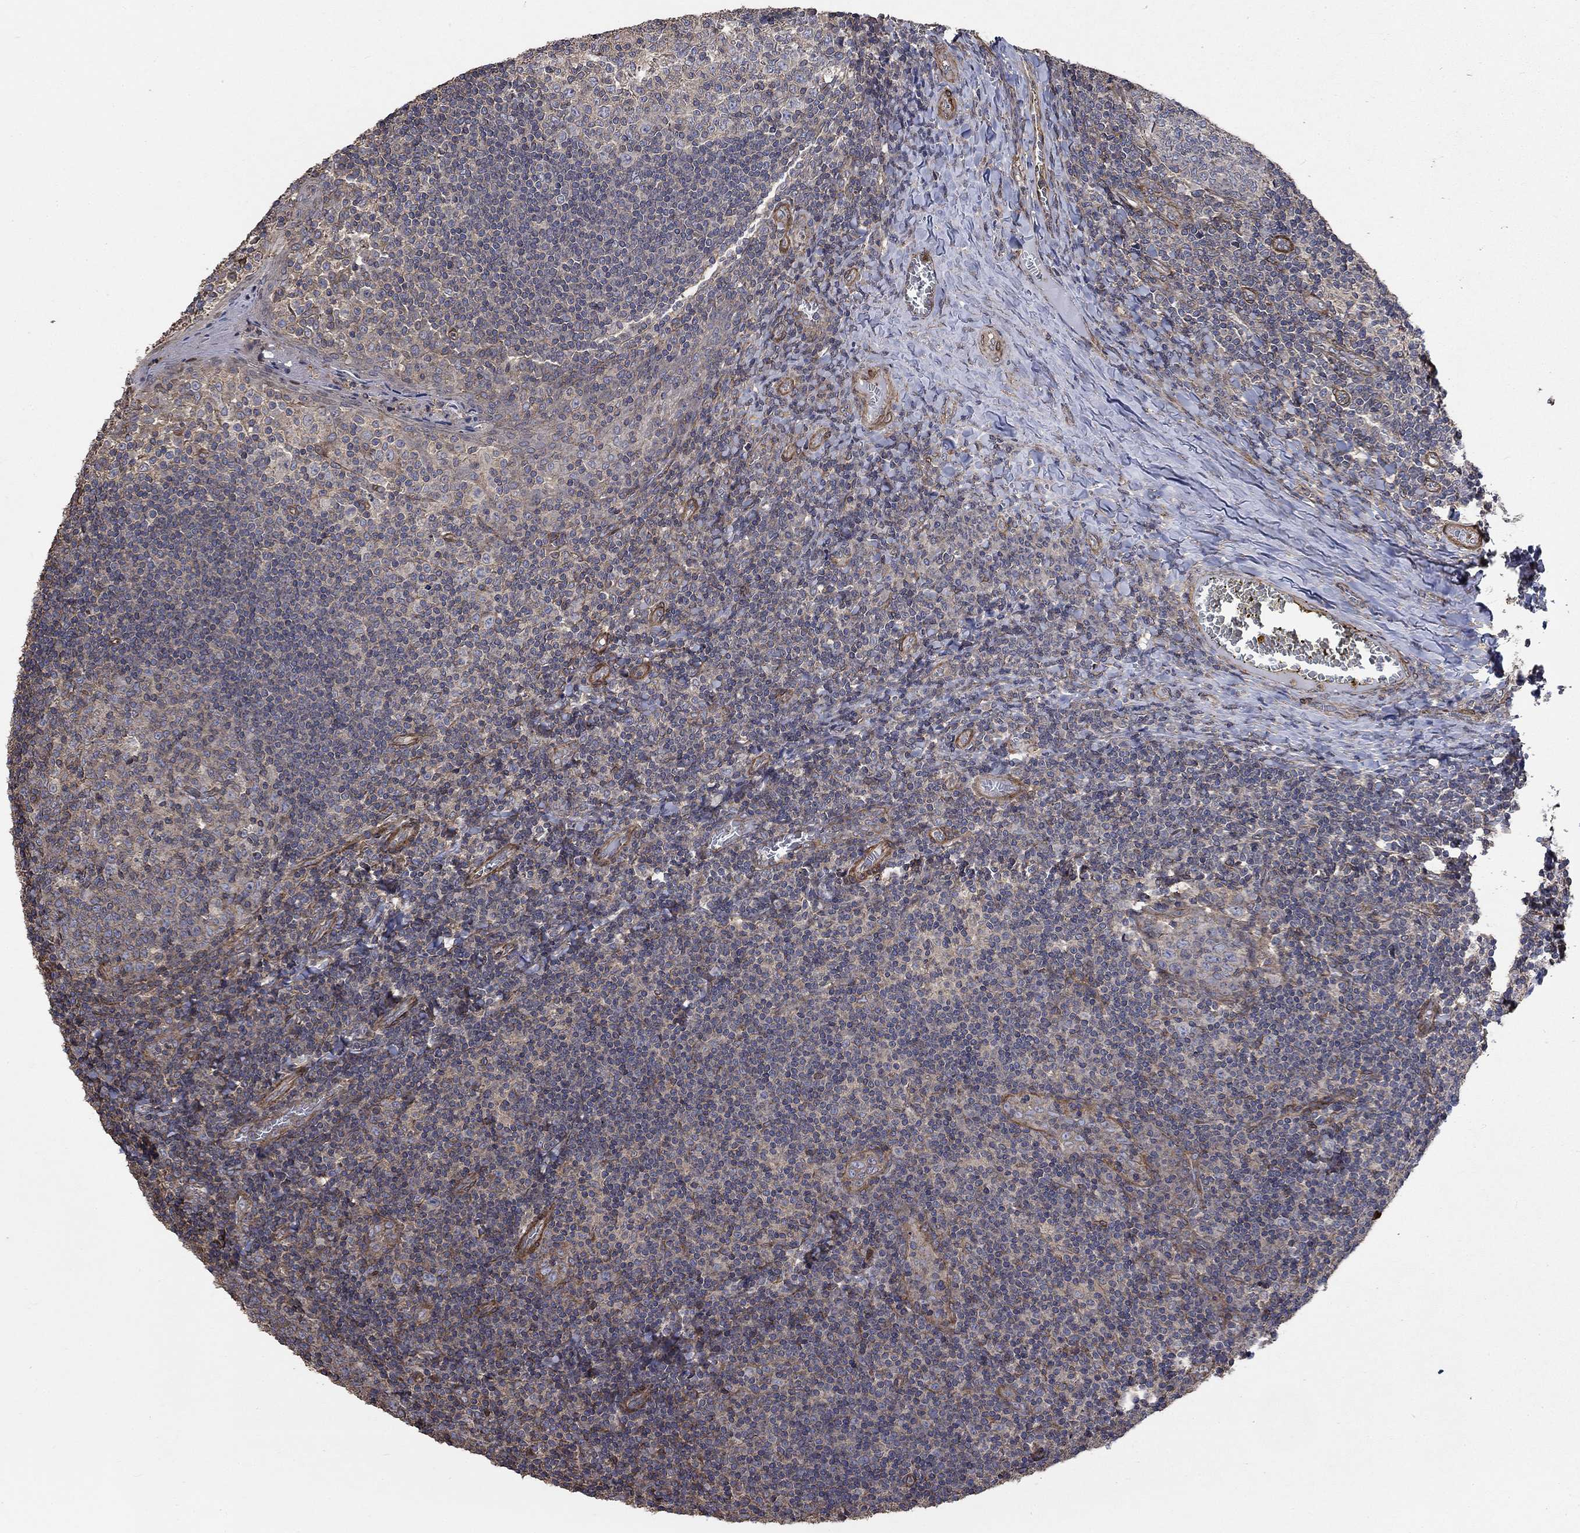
{"staining": {"intensity": "negative", "quantity": "none", "location": "none"}, "tissue": "tonsil", "cell_type": "Germinal center cells", "image_type": "normal", "snomed": [{"axis": "morphology", "description": "Normal tissue, NOS"}, {"axis": "topography", "description": "Tonsil"}], "caption": "The immunohistochemistry (IHC) histopathology image has no significant positivity in germinal center cells of tonsil.", "gene": "PDE3A", "patient": {"sex": "female", "age": 13}}